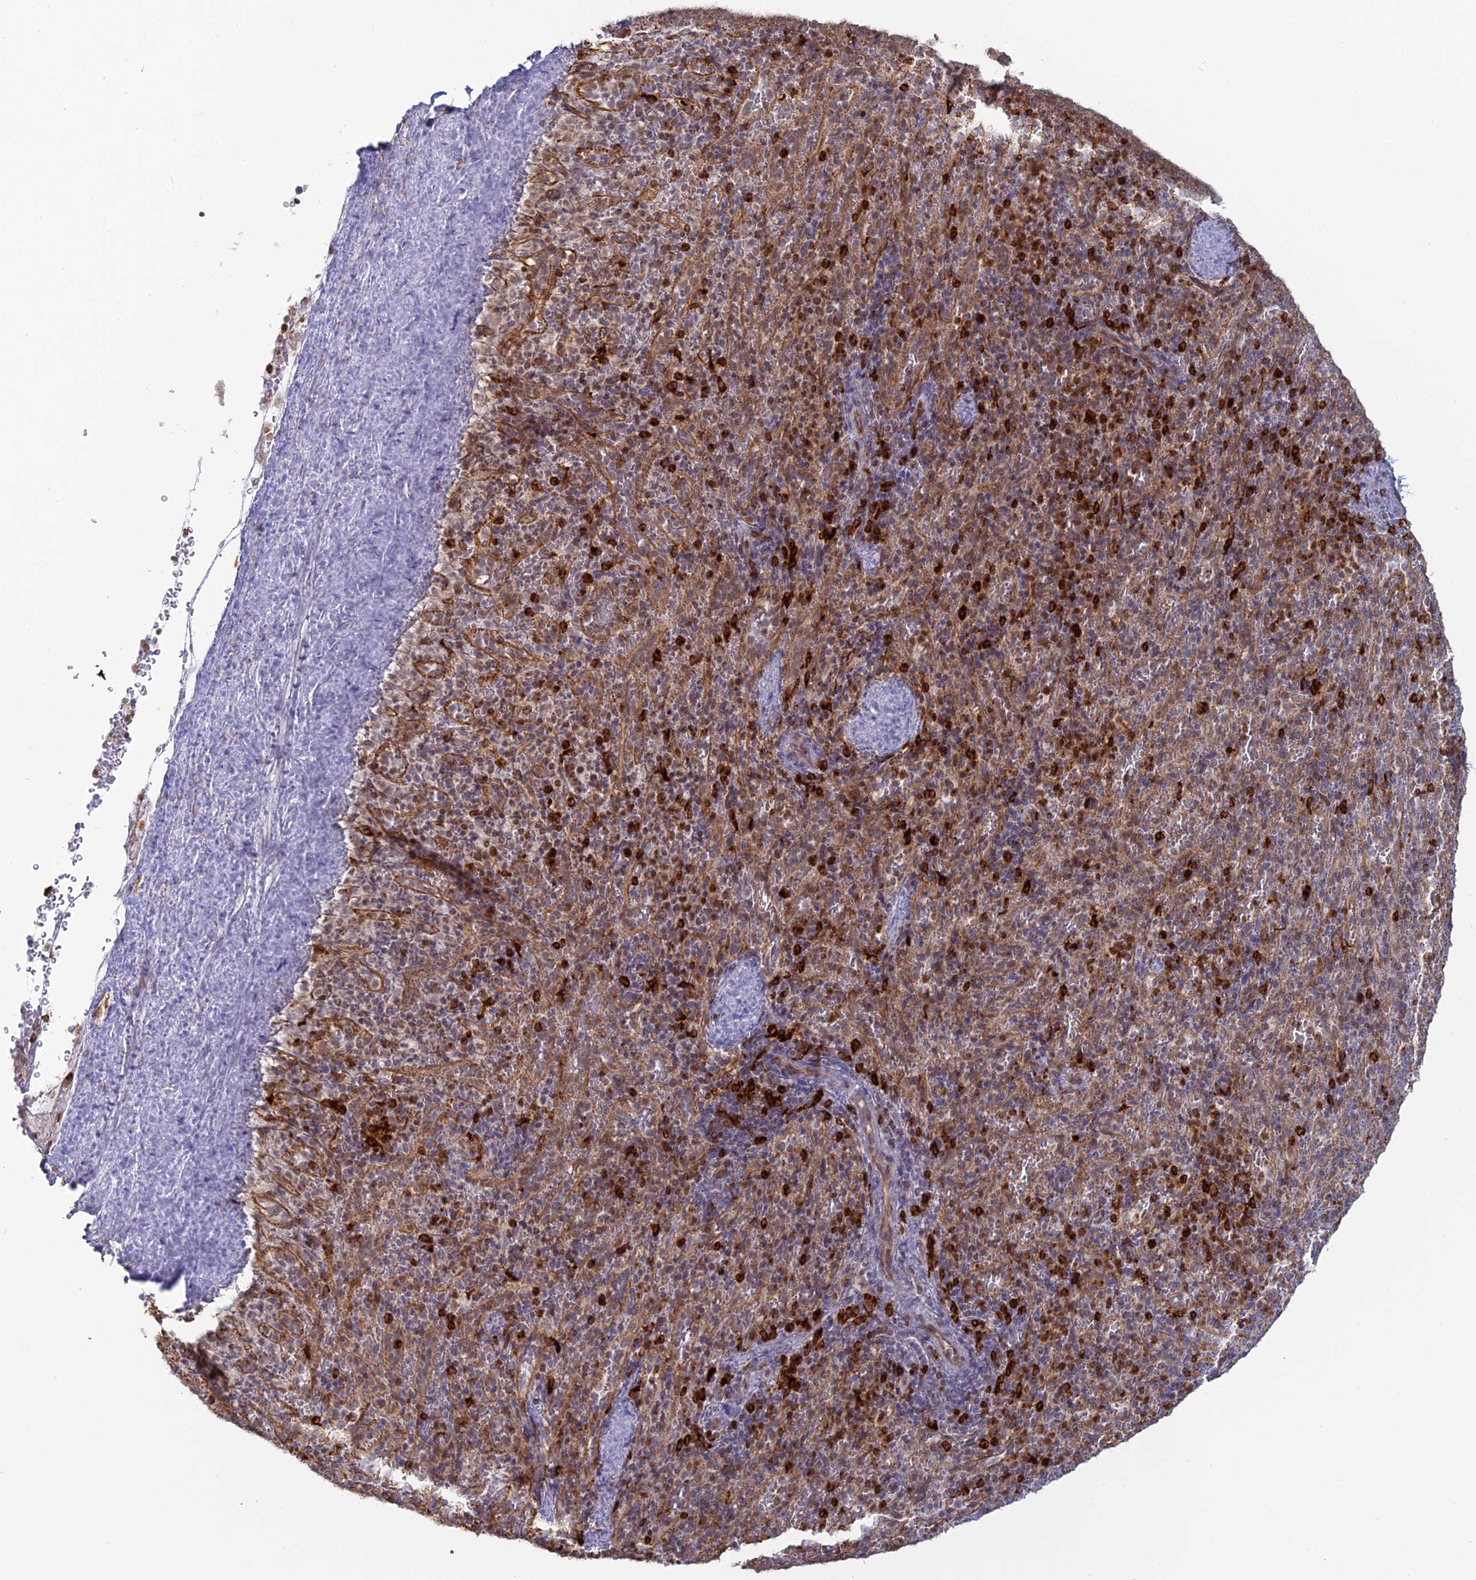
{"staining": {"intensity": "strong", "quantity": "<25%", "location": "cytoplasmic/membranous"}, "tissue": "spleen", "cell_type": "Cells in red pulp", "image_type": "normal", "snomed": [{"axis": "morphology", "description": "Normal tissue, NOS"}, {"axis": "topography", "description": "Spleen"}], "caption": "Immunohistochemistry (IHC) micrograph of benign spleen: spleen stained using immunohistochemistry (IHC) exhibits medium levels of strong protein expression localized specifically in the cytoplasmic/membranous of cells in red pulp, appearing as a cytoplasmic/membranous brown color.", "gene": "APOBR", "patient": {"sex": "female", "age": 21}}